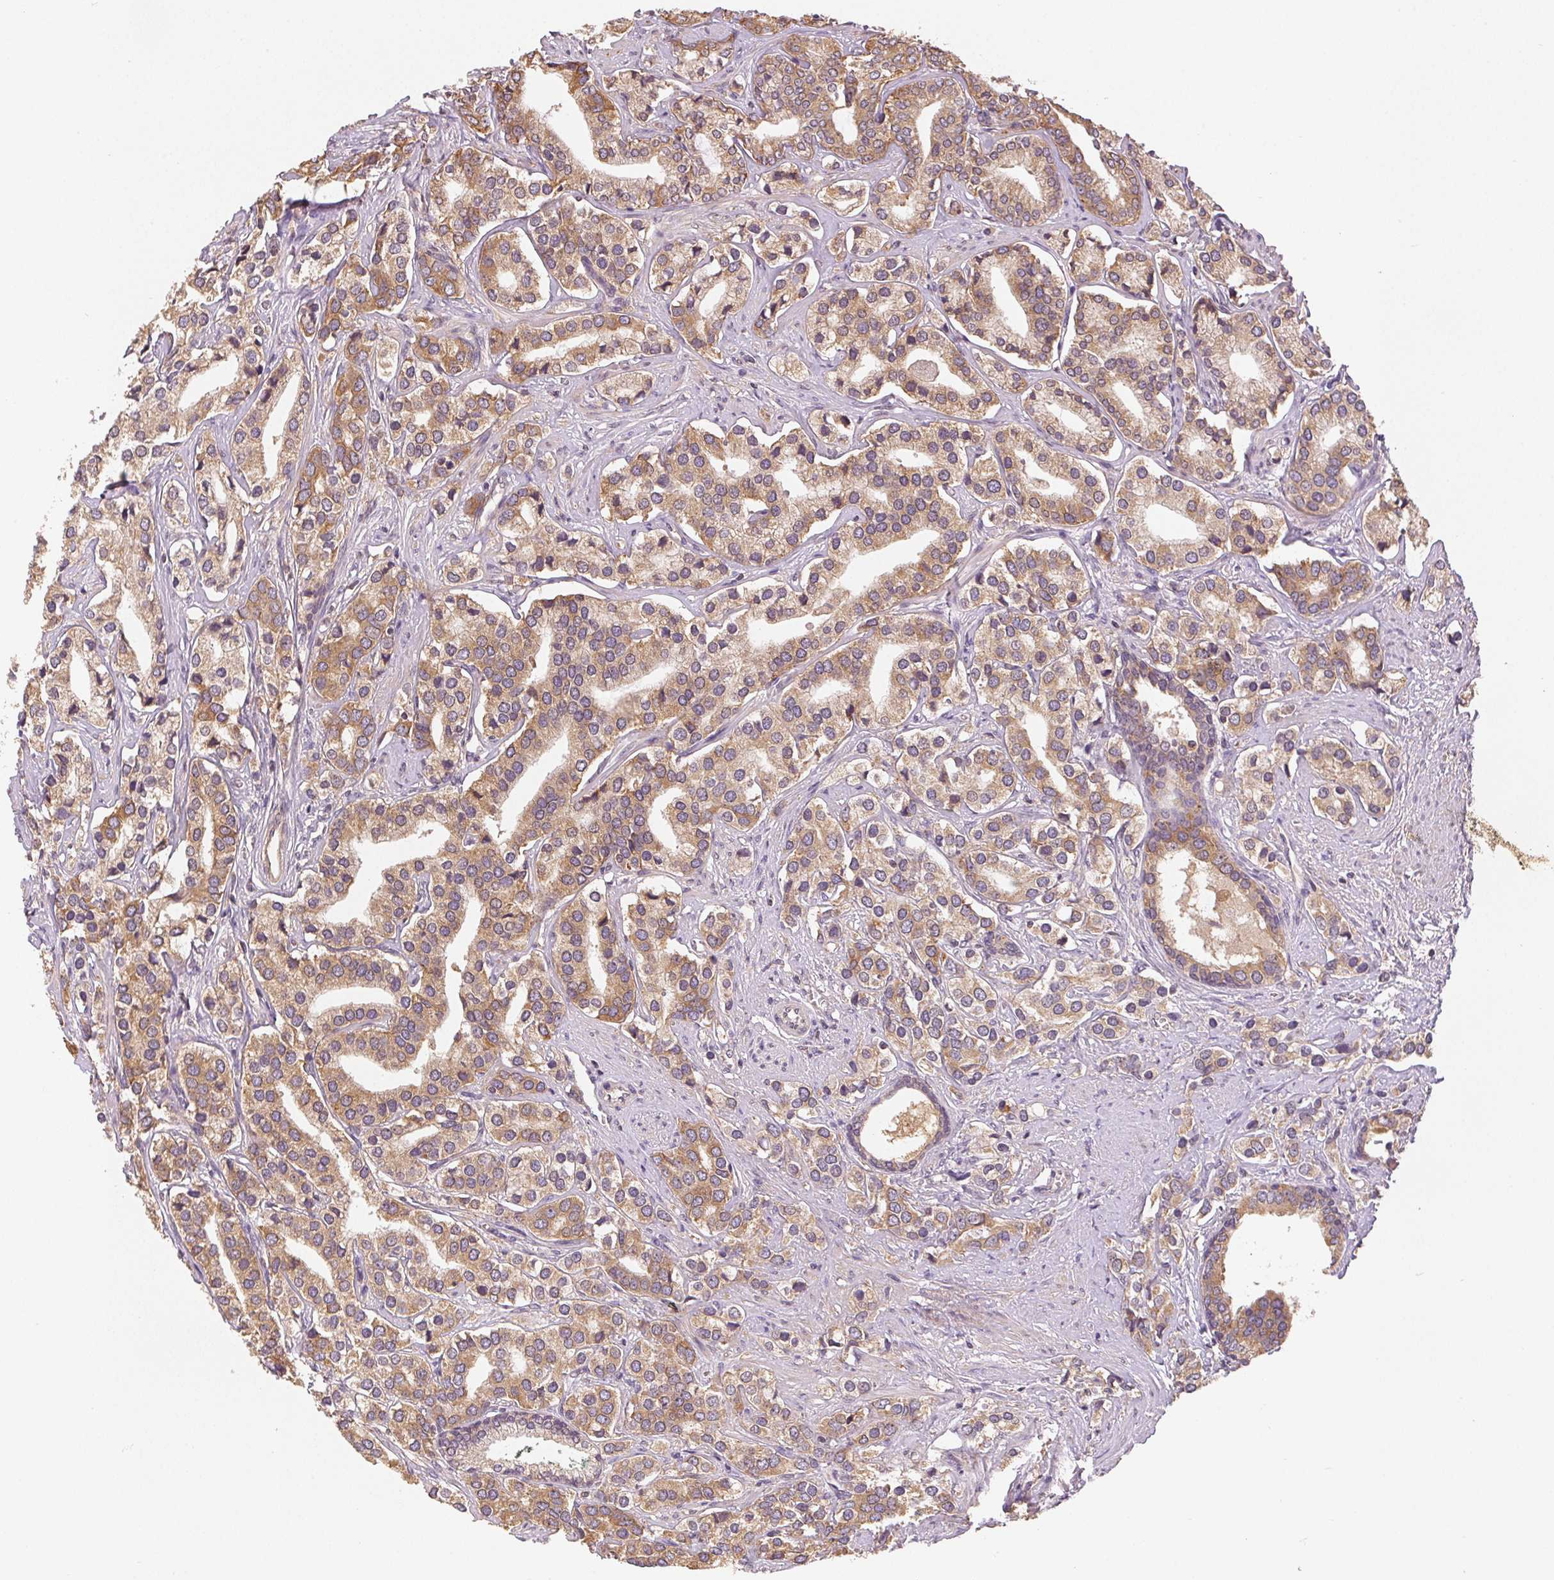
{"staining": {"intensity": "moderate", "quantity": ">75%", "location": "cytoplasmic/membranous"}, "tissue": "prostate cancer", "cell_type": "Tumor cells", "image_type": "cancer", "snomed": [{"axis": "morphology", "description": "Adenocarcinoma, High grade"}, {"axis": "topography", "description": "Prostate"}], "caption": "Tumor cells reveal medium levels of moderate cytoplasmic/membranous expression in about >75% of cells in prostate cancer.", "gene": "SEZ6L2", "patient": {"sex": "male", "age": 58}}